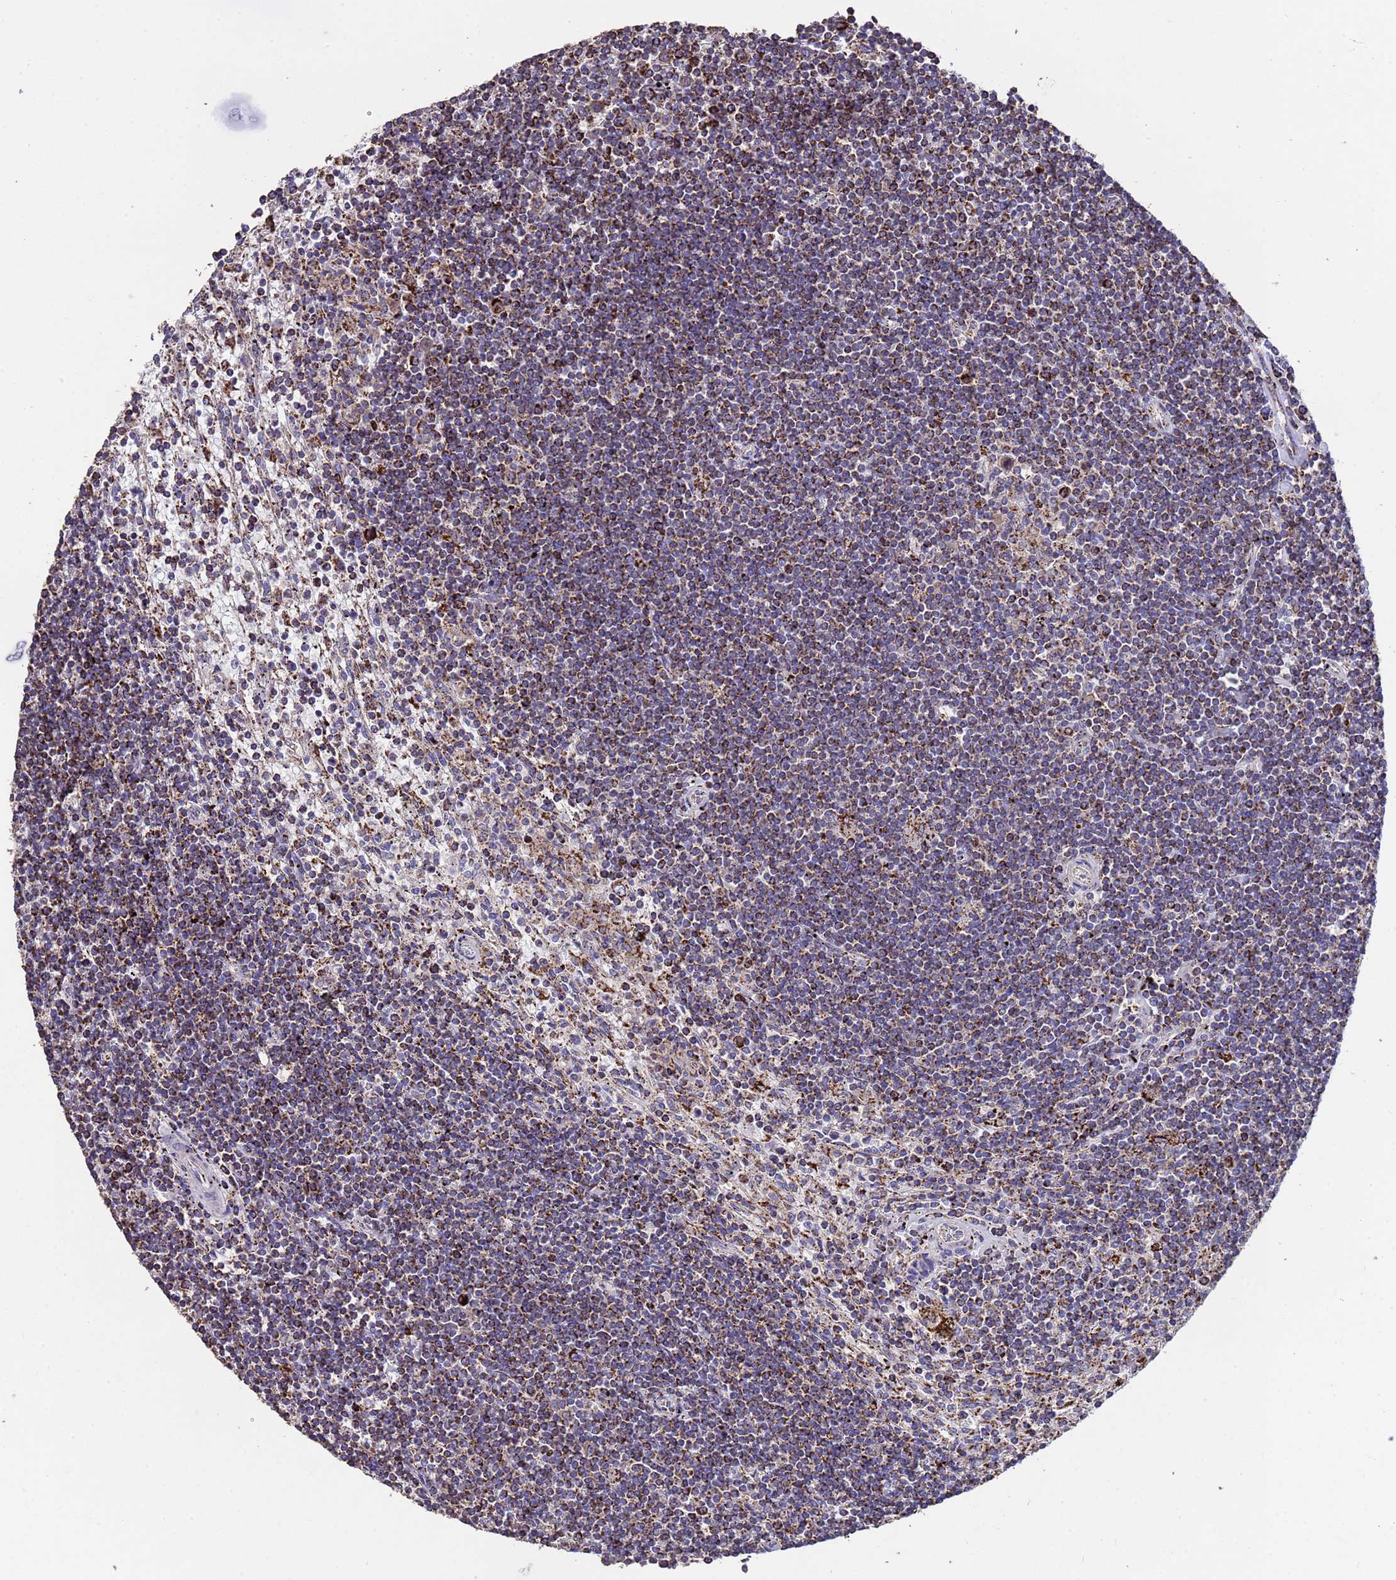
{"staining": {"intensity": "moderate", "quantity": "25%-75%", "location": "cytoplasmic/membranous"}, "tissue": "lymphoma", "cell_type": "Tumor cells", "image_type": "cancer", "snomed": [{"axis": "morphology", "description": "Malignant lymphoma, non-Hodgkin's type, Low grade"}, {"axis": "topography", "description": "Spleen"}], "caption": "This image reveals immunohistochemistry (IHC) staining of lymphoma, with medium moderate cytoplasmic/membranous positivity in about 25%-75% of tumor cells.", "gene": "ZNFX1", "patient": {"sex": "male", "age": 76}}